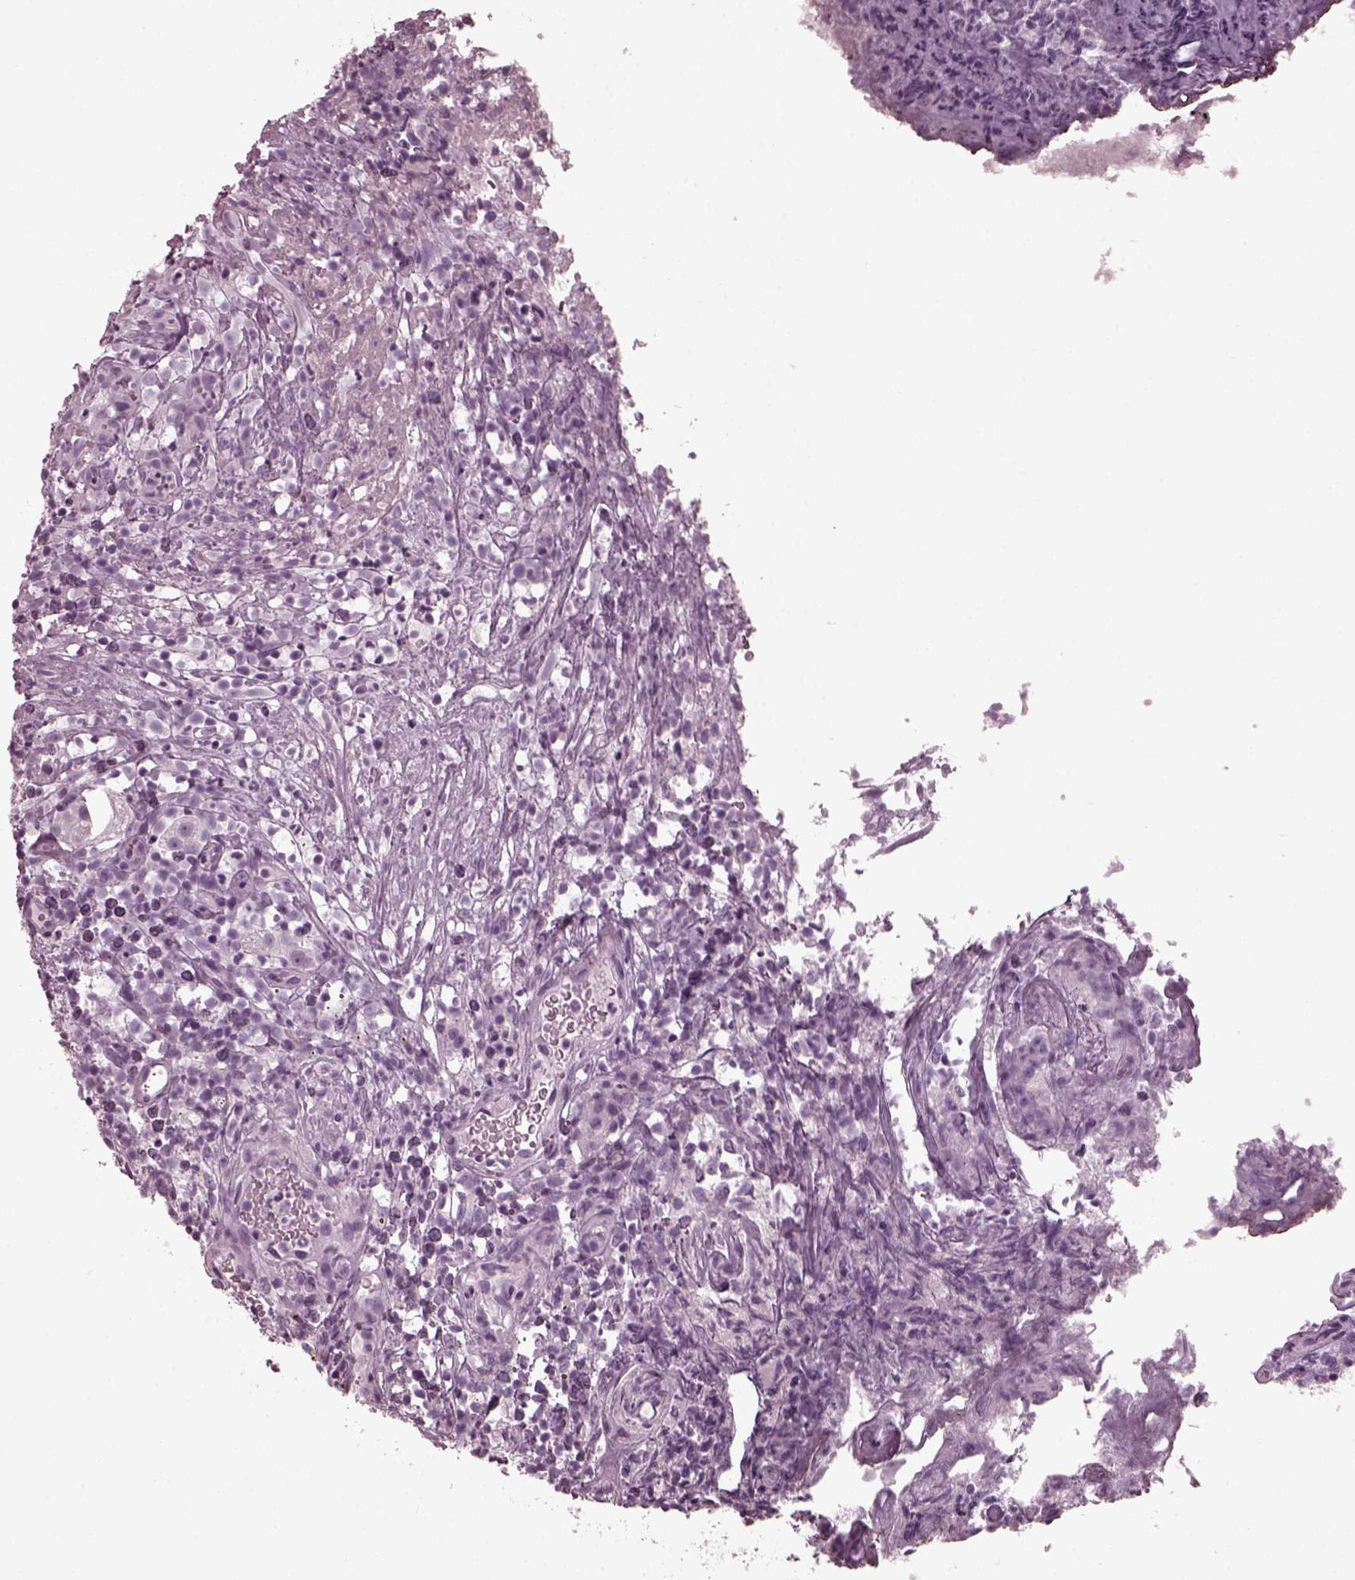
{"staining": {"intensity": "negative", "quantity": "none", "location": "none"}, "tissue": "prostate cancer", "cell_type": "Tumor cells", "image_type": "cancer", "snomed": [{"axis": "morphology", "description": "Adenocarcinoma, High grade"}, {"axis": "topography", "description": "Prostate"}], "caption": "A high-resolution photomicrograph shows immunohistochemistry (IHC) staining of prostate adenocarcinoma (high-grade), which shows no significant staining in tumor cells. (Immunohistochemistry (ihc), brightfield microscopy, high magnification).", "gene": "RCVRN", "patient": {"sex": "male", "age": 53}}